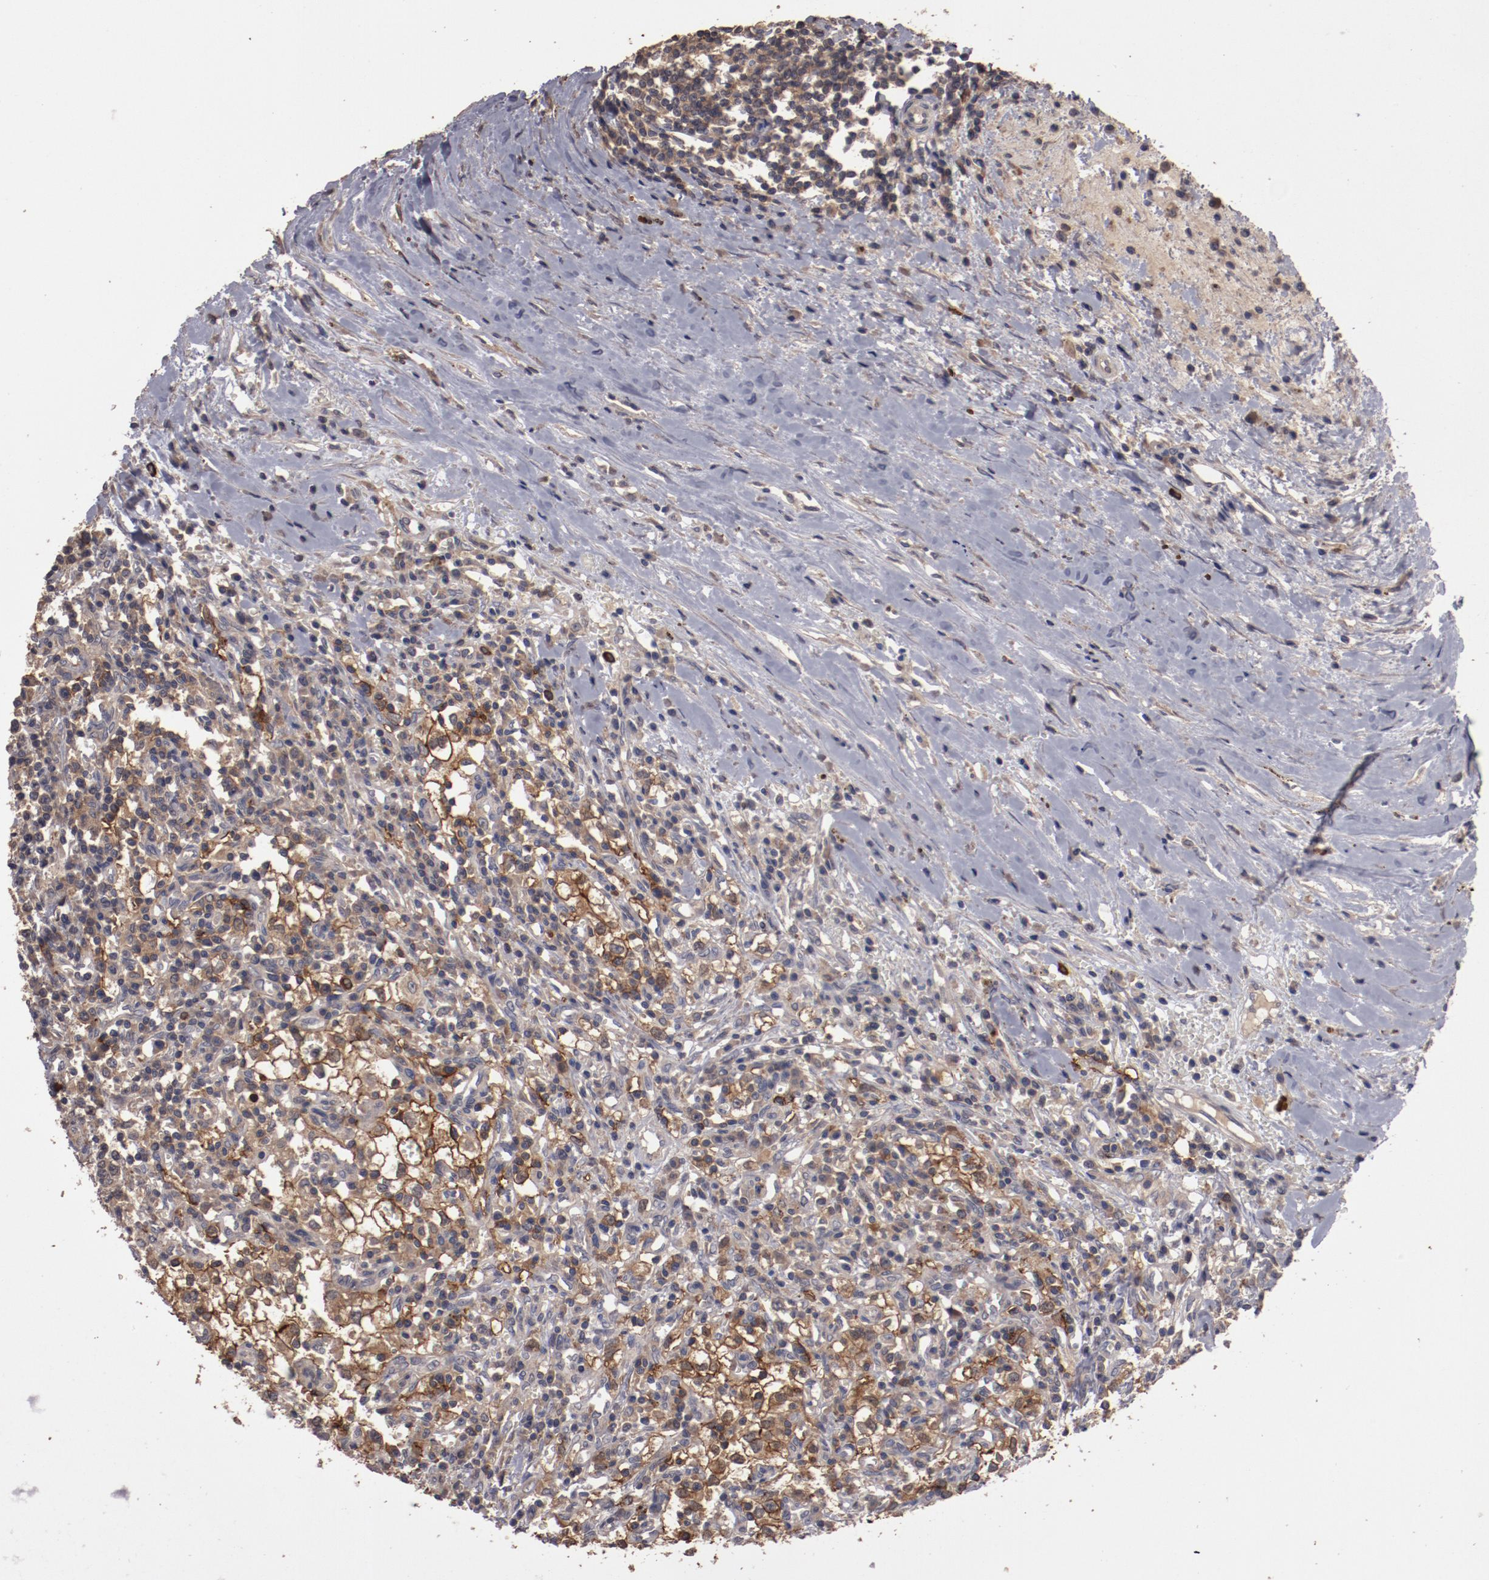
{"staining": {"intensity": "strong", "quantity": ">75%", "location": "cytoplasmic/membranous"}, "tissue": "renal cancer", "cell_type": "Tumor cells", "image_type": "cancer", "snomed": [{"axis": "morphology", "description": "Adenocarcinoma, NOS"}, {"axis": "topography", "description": "Kidney"}], "caption": "Protein staining by immunohistochemistry displays strong cytoplasmic/membranous expression in about >75% of tumor cells in renal adenocarcinoma.", "gene": "LRRC75B", "patient": {"sex": "male", "age": 82}}